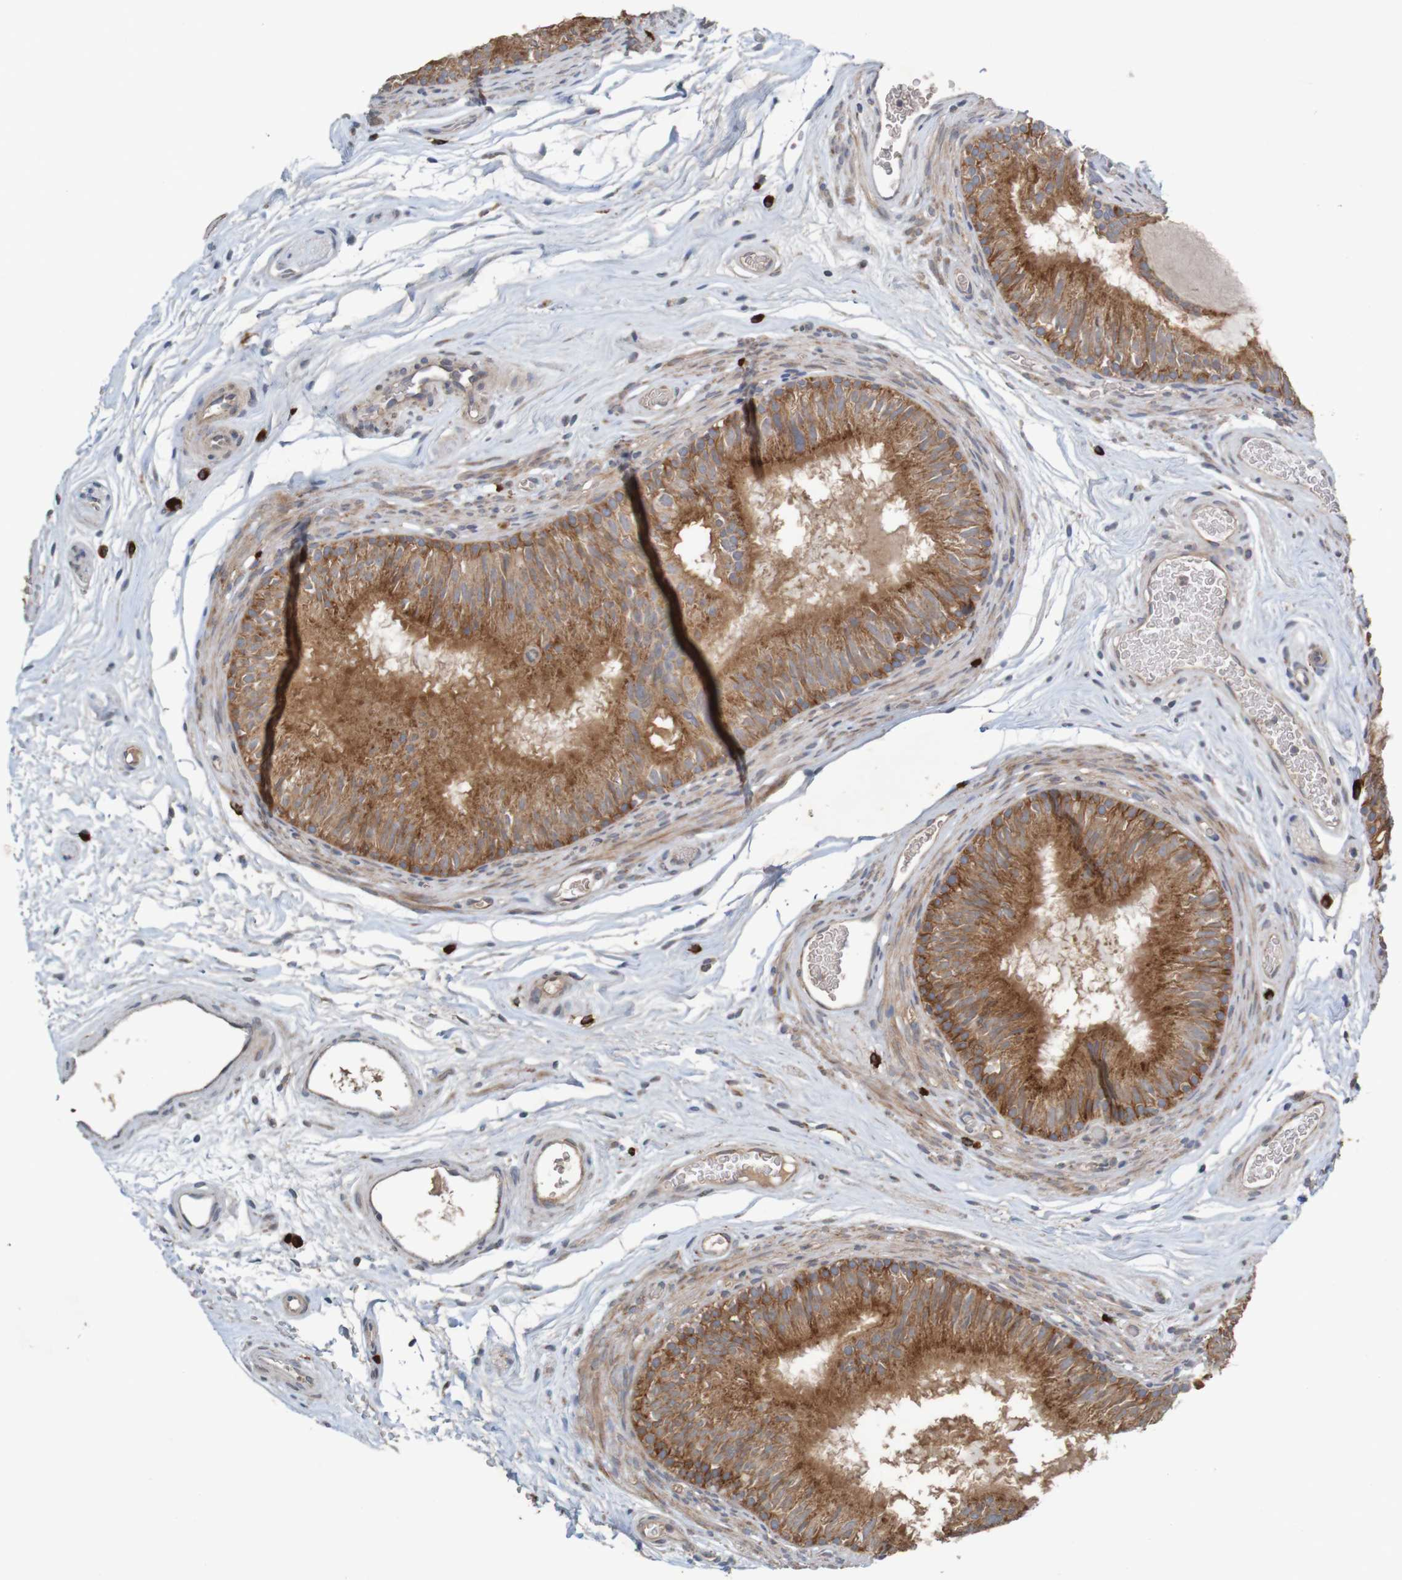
{"staining": {"intensity": "moderate", "quantity": ">75%", "location": "cytoplasmic/membranous"}, "tissue": "epididymis", "cell_type": "Glandular cells", "image_type": "normal", "snomed": [{"axis": "morphology", "description": "Normal tissue, NOS"}, {"axis": "topography", "description": "Epididymis"}], "caption": "Human epididymis stained with a brown dye reveals moderate cytoplasmic/membranous positive positivity in approximately >75% of glandular cells.", "gene": "B3GAT2", "patient": {"sex": "male", "age": 36}}